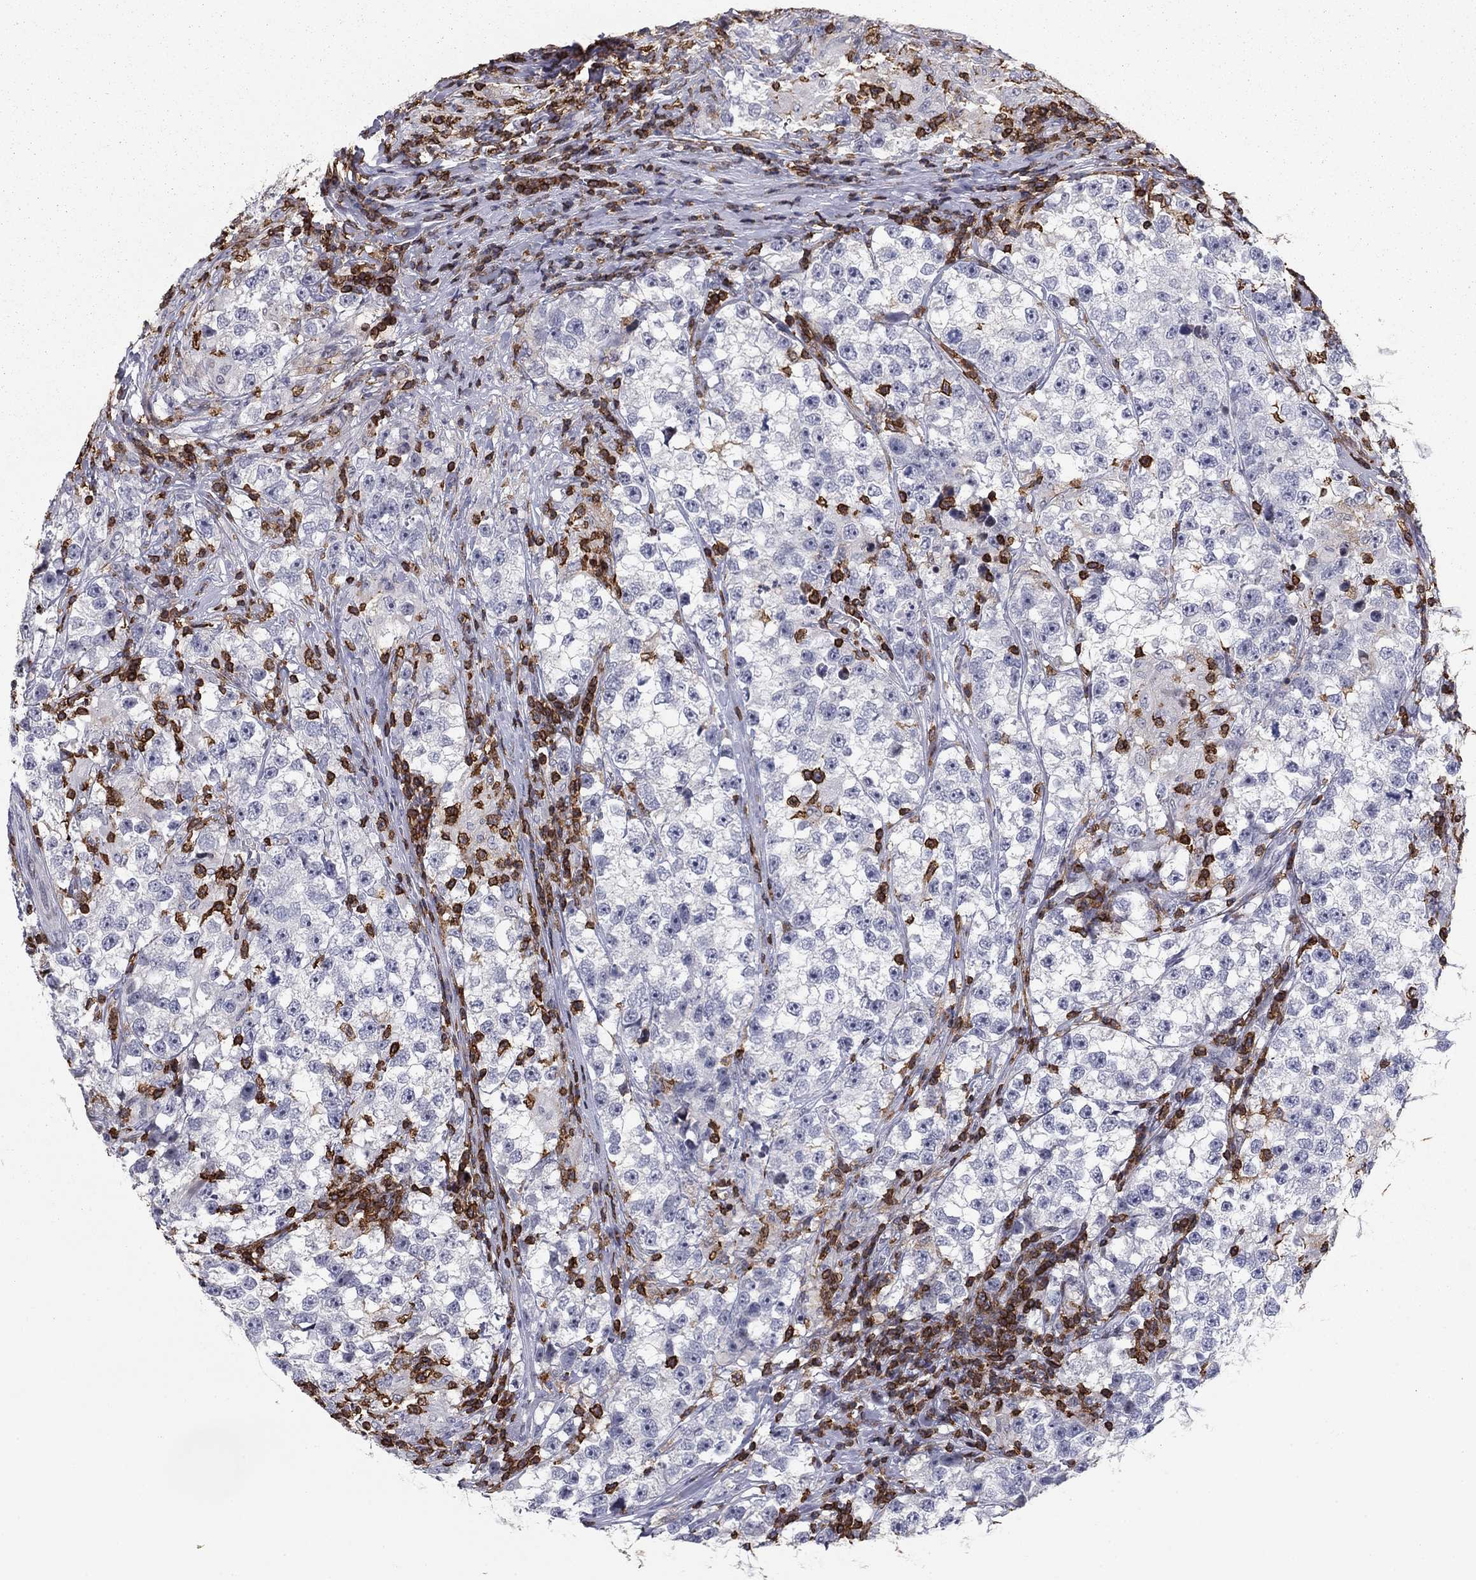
{"staining": {"intensity": "negative", "quantity": "none", "location": "none"}, "tissue": "testis cancer", "cell_type": "Tumor cells", "image_type": "cancer", "snomed": [{"axis": "morphology", "description": "Seminoma, NOS"}, {"axis": "topography", "description": "Testis"}], "caption": "Tumor cells show no significant protein expression in seminoma (testis).", "gene": "ARHGAP27", "patient": {"sex": "male", "age": 46}}